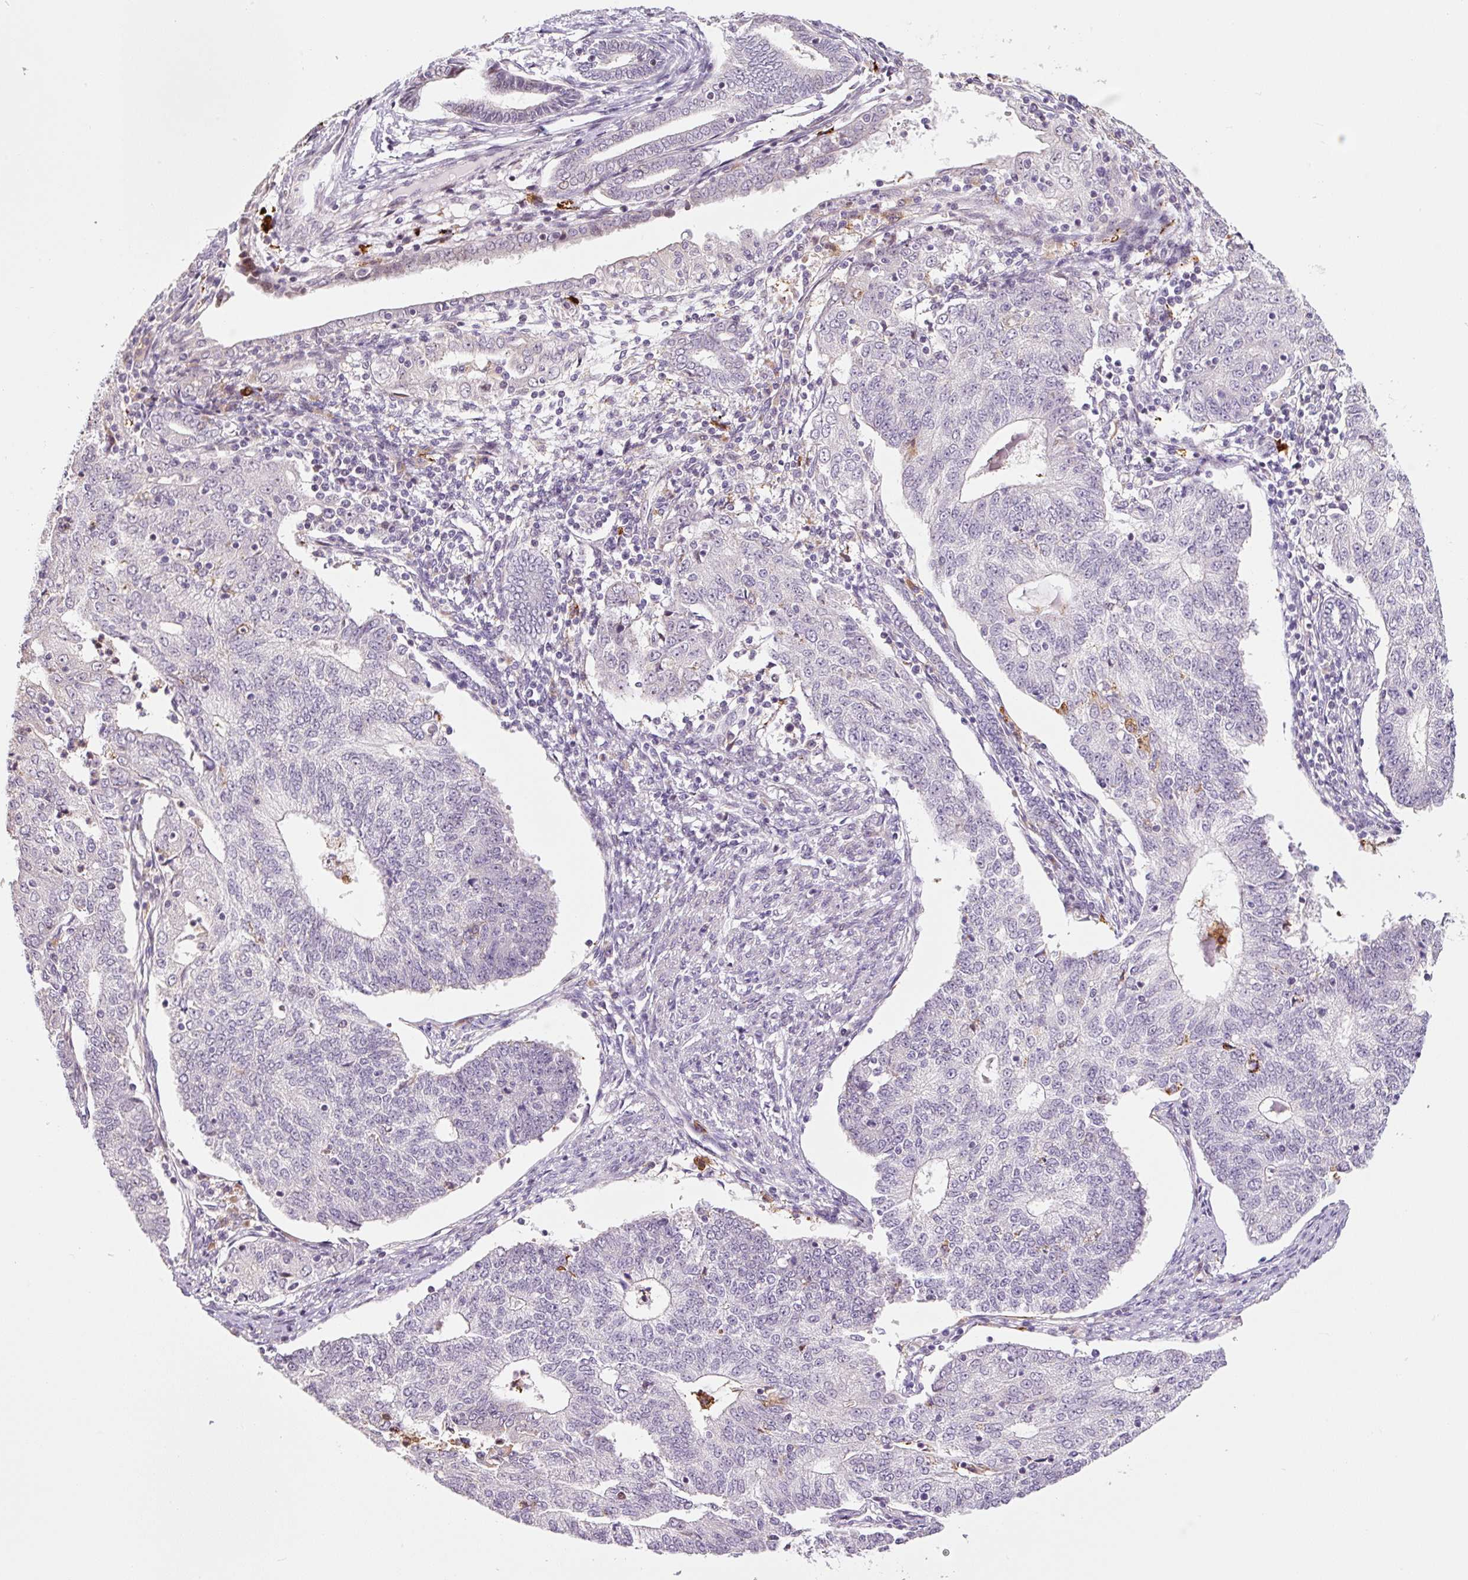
{"staining": {"intensity": "negative", "quantity": "none", "location": "none"}, "tissue": "endometrial cancer", "cell_type": "Tumor cells", "image_type": "cancer", "snomed": [{"axis": "morphology", "description": "Adenocarcinoma, NOS"}, {"axis": "topography", "description": "Endometrium"}], "caption": "IHC histopathology image of neoplastic tissue: human endometrial cancer stained with DAB (3,3'-diaminobenzidine) shows no significant protein positivity in tumor cells. Nuclei are stained in blue.", "gene": "FUT10", "patient": {"sex": "female", "age": 56}}